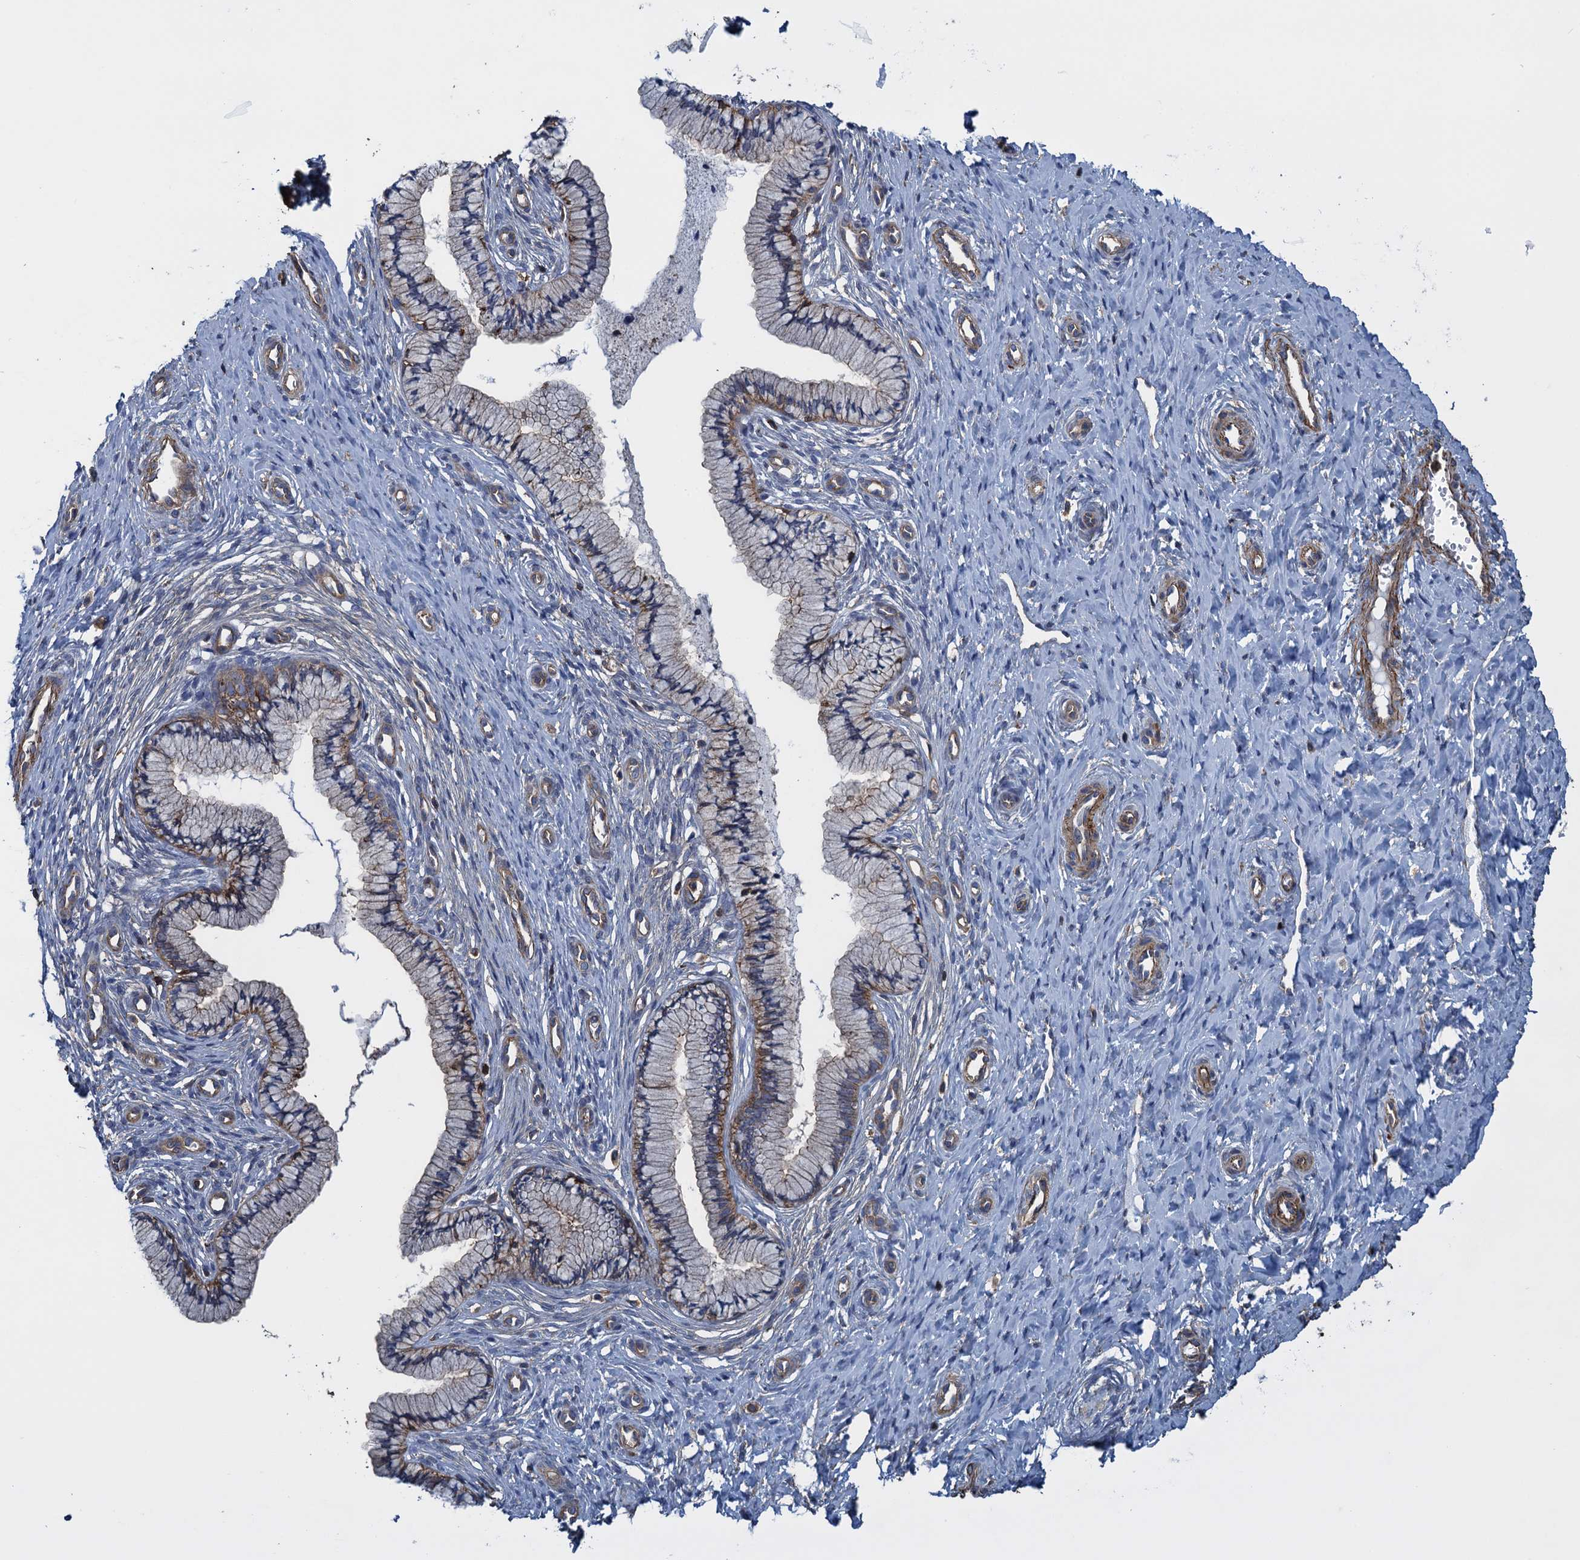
{"staining": {"intensity": "moderate", "quantity": "25%-75%", "location": "cytoplasmic/membranous"}, "tissue": "cervix", "cell_type": "Glandular cells", "image_type": "normal", "snomed": [{"axis": "morphology", "description": "Normal tissue, NOS"}, {"axis": "topography", "description": "Cervix"}], "caption": "DAB (3,3'-diaminobenzidine) immunohistochemical staining of benign human cervix shows moderate cytoplasmic/membranous protein expression in approximately 25%-75% of glandular cells.", "gene": "PROSER2", "patient": {"sex": "female", "age": 36}}